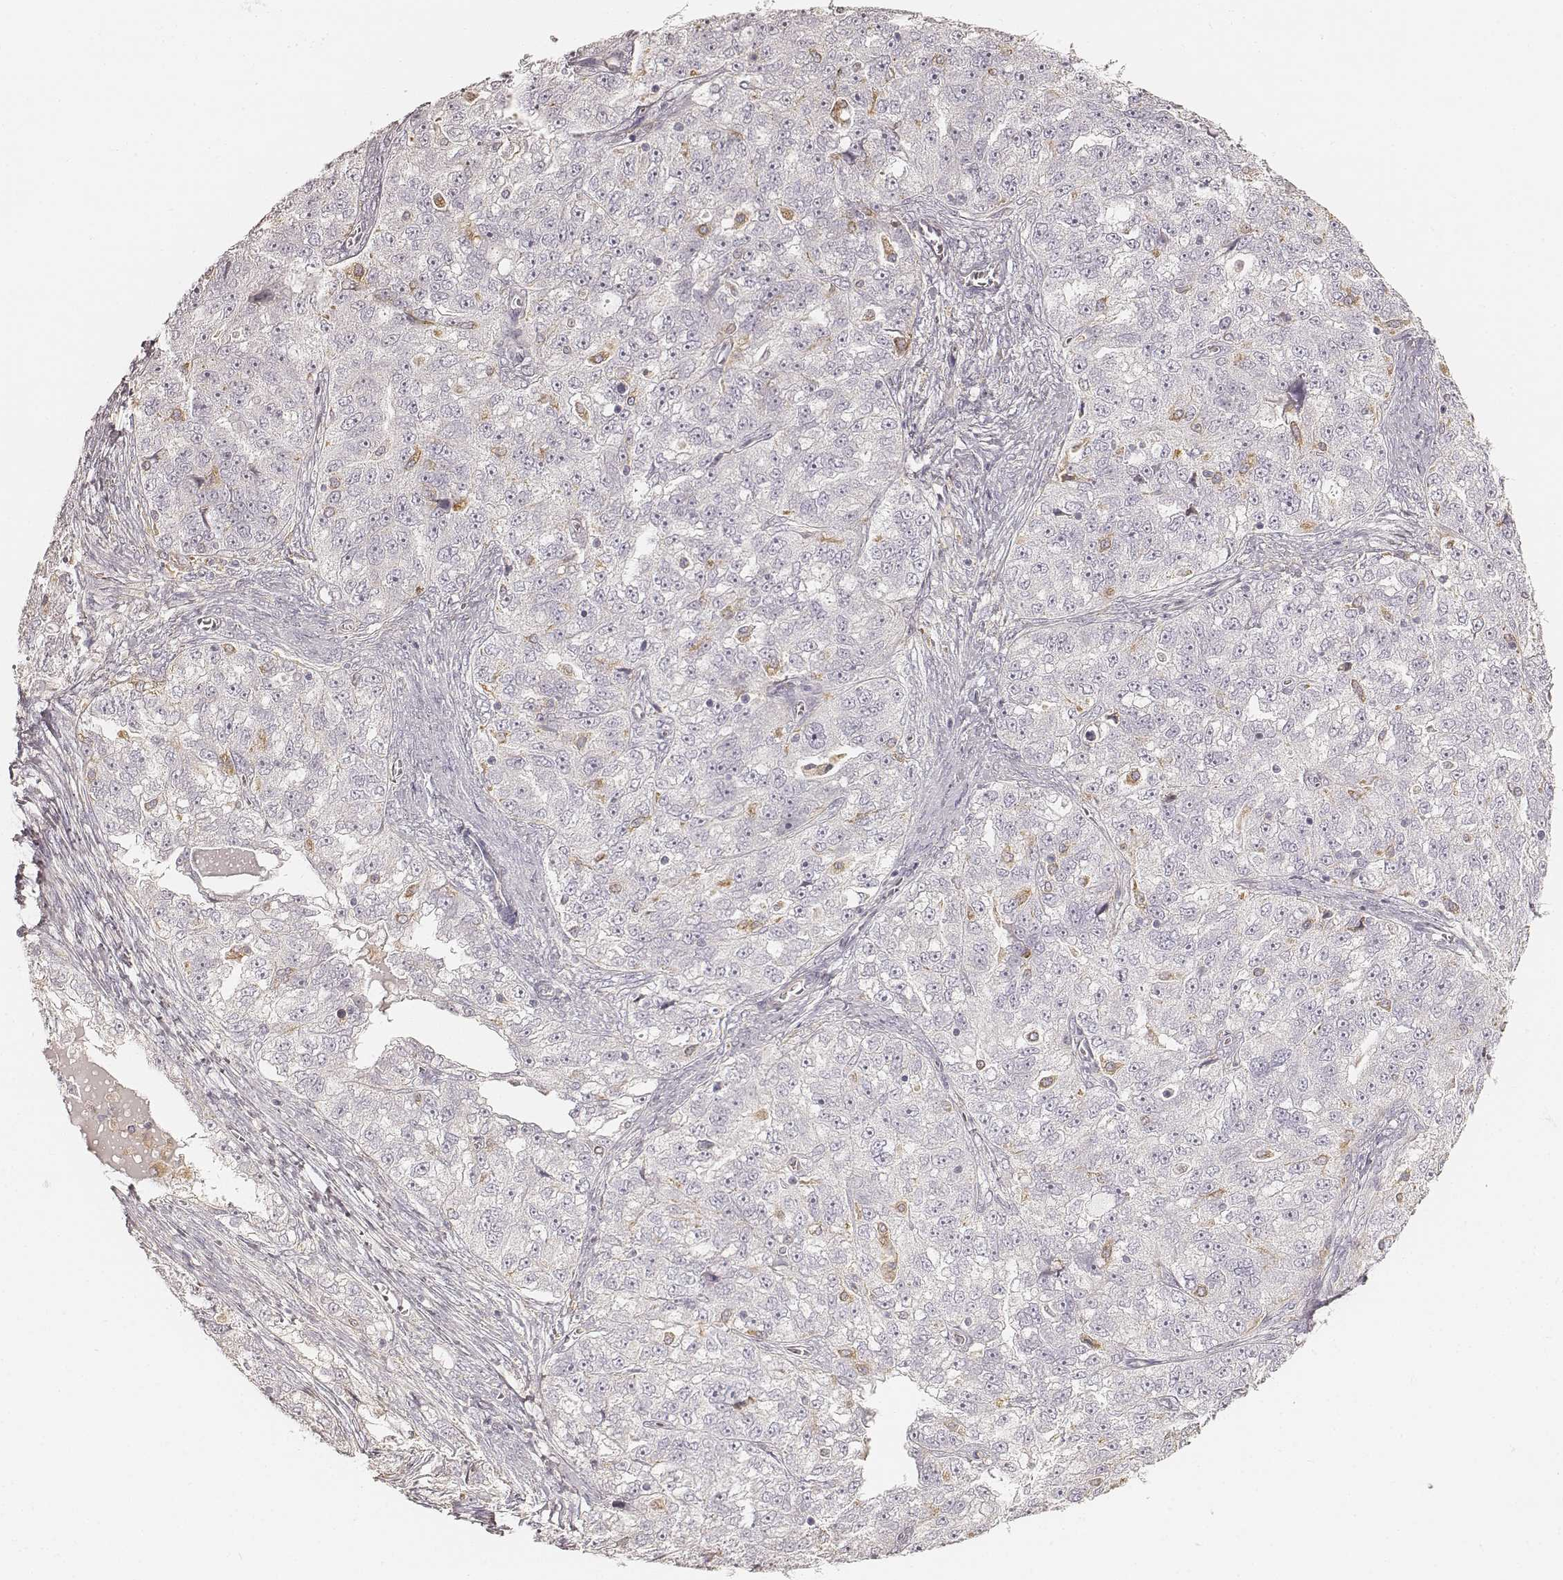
{"staining": {"intensity": "negative", "quantity": "none", "location": "none"}, "tissue": "ovarian cancer", "cell_type": "Tumor cells", "image_type": "cancer", "snomed": [{"axis": "morphology", "description": "Cystadenocarcinoma, serous, NOS"}, {"axis": "topography", "description": "Ovary"}], "caption": "This histopathology image is of ovarian cancer stained with immunohistochemistry (IHC) to label a protein in brown with the nuclei are counter-stained blue. There is no expression in tumor cells. The staining is performed using DAB brown chromogen with nuclei counter-stained in using hematoxylin.", "gene": "FMNL2", "patient": {"sex": "female", "age": 51}}